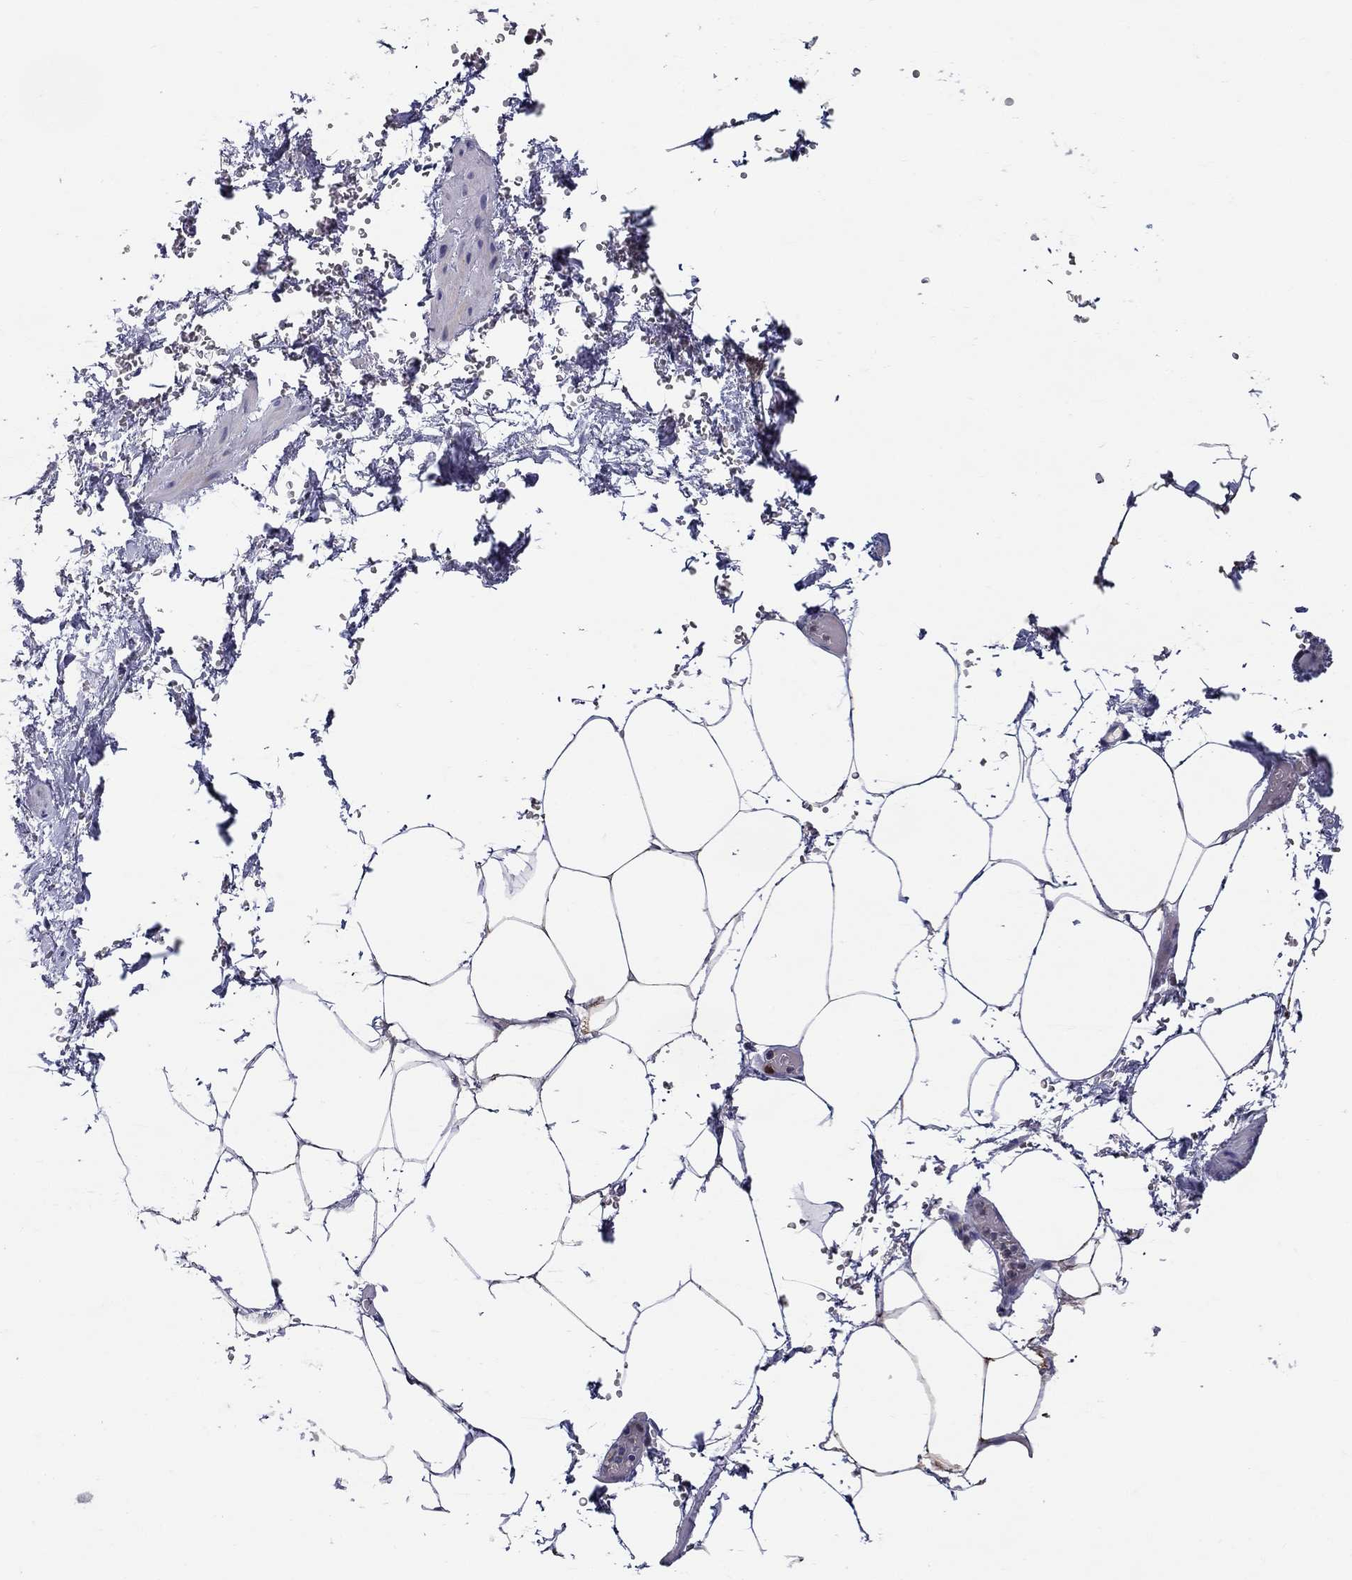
{"staining": {"intensity": "negative", "quantity": "none", "location": "none"}, "tissue": "adipose tissue", "cell_type": "Adipocytes", "image_type": "normal", "snomed": [{"axis": "morphology", "description": "Normal tissue, NOS"}, {"axis": "topography", "description": "Soft tissue"}, {"axis": "topography", "description": "Adipose tissue"}, {"axis": "topography", "description": "Vascular tissue"}, {"axis": "topography", "description": "Peripheral nerve tissue"}], "caption": "This is an IHC histopathology image of unremarkable human adipose tissue. There is no staining in adipocytes.", "gene": "HMX2", "patient": {"sex": "male", "age": 68}}